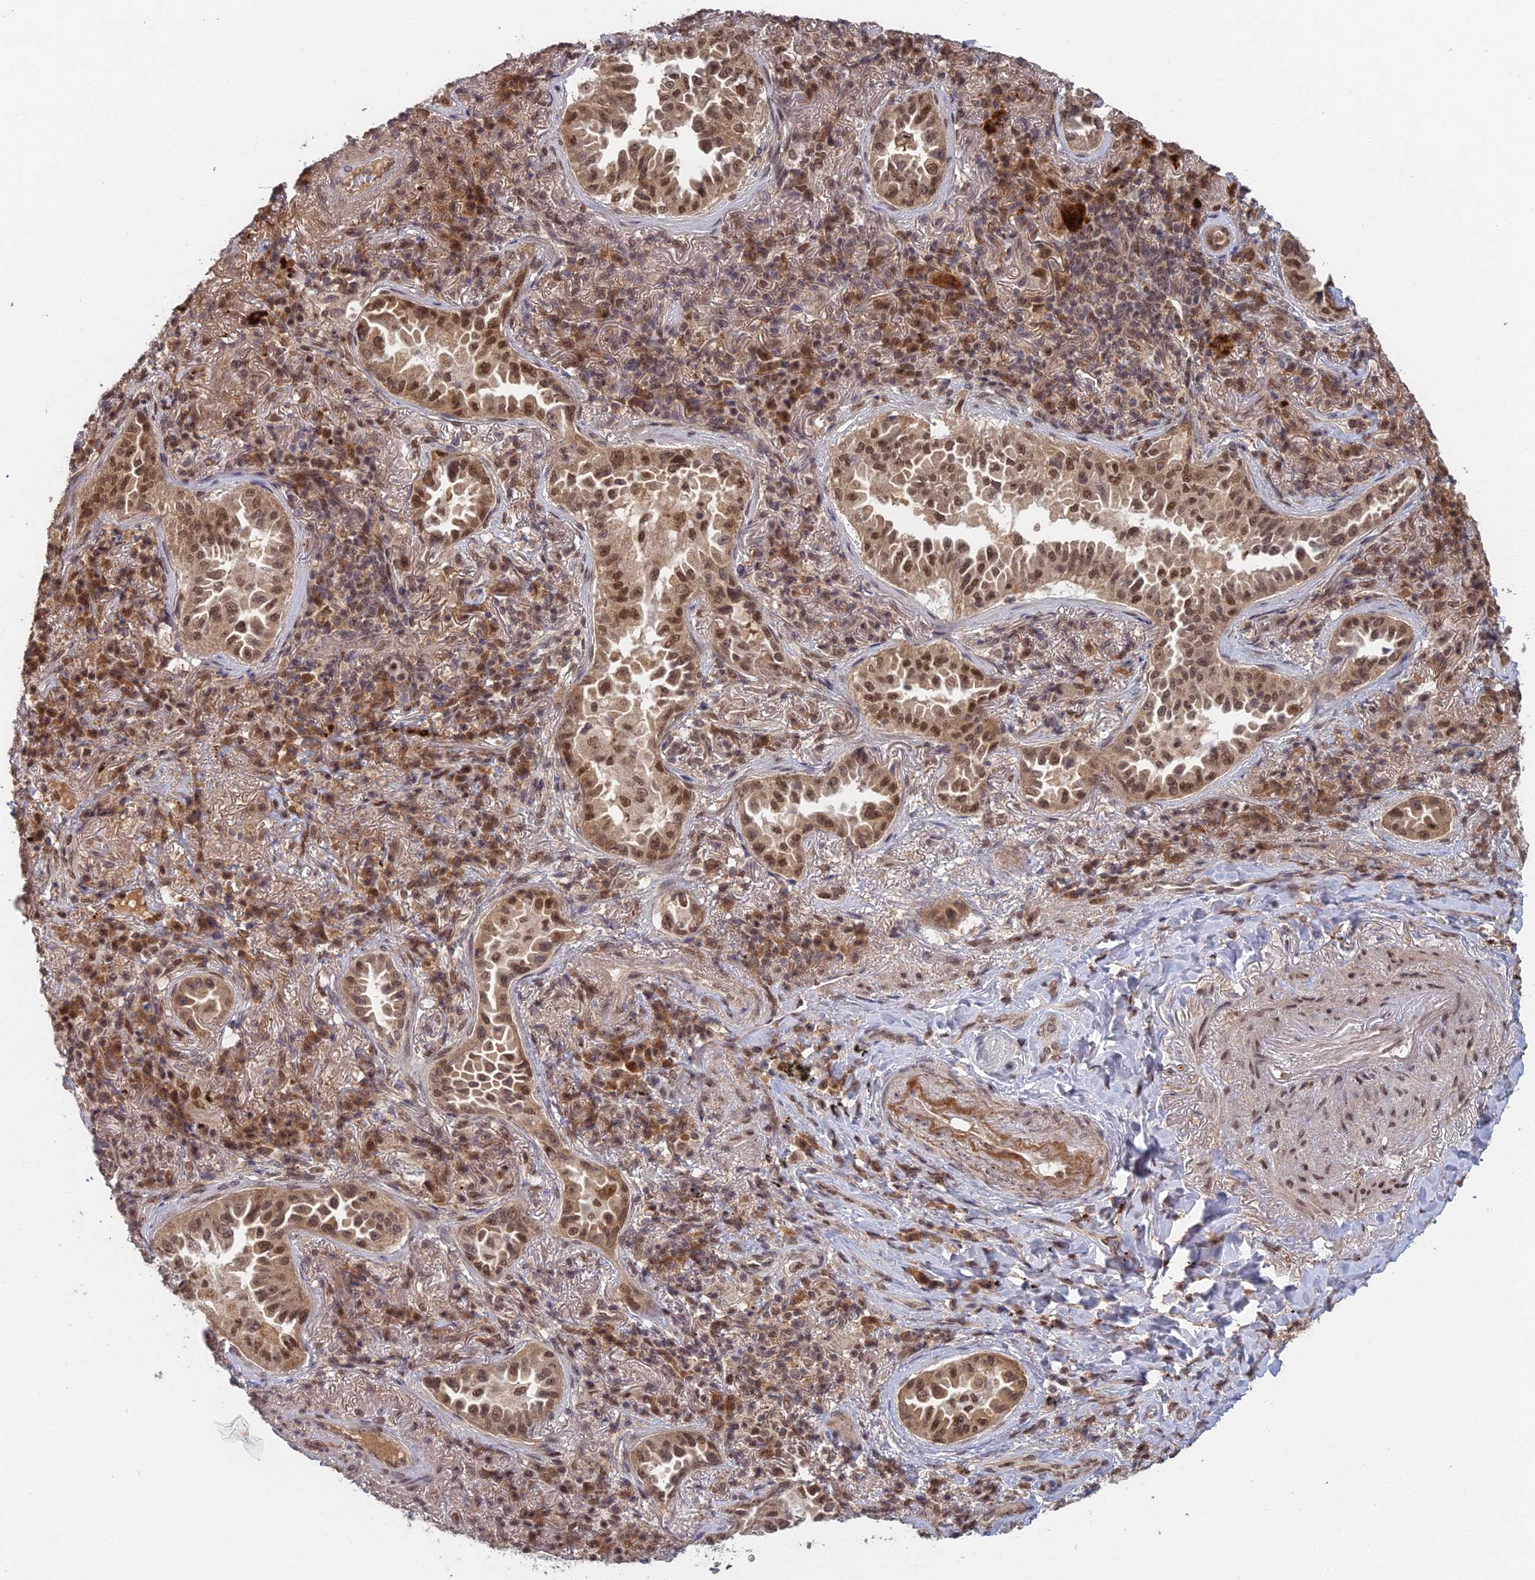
{"staining": {"intensity": "moderate", "quantity": ">75%", "location": "nuclear"}, "tissue": "lung cancer", "cell_type": "Tumor cells", "image_type": "cancer", "snomed": [{"axis": "morphology", "description": "Adenocarcinoma, NOS"}, {"axis": "topography", "description": "Lung"}], "caption": "Lung cancer stained for a protein (brown) demonstrates moderate nuclear positive expression in about >75% of tumor cells.", "gene": "RANBP3", "patient": {"sex": "female", "age": 69}}